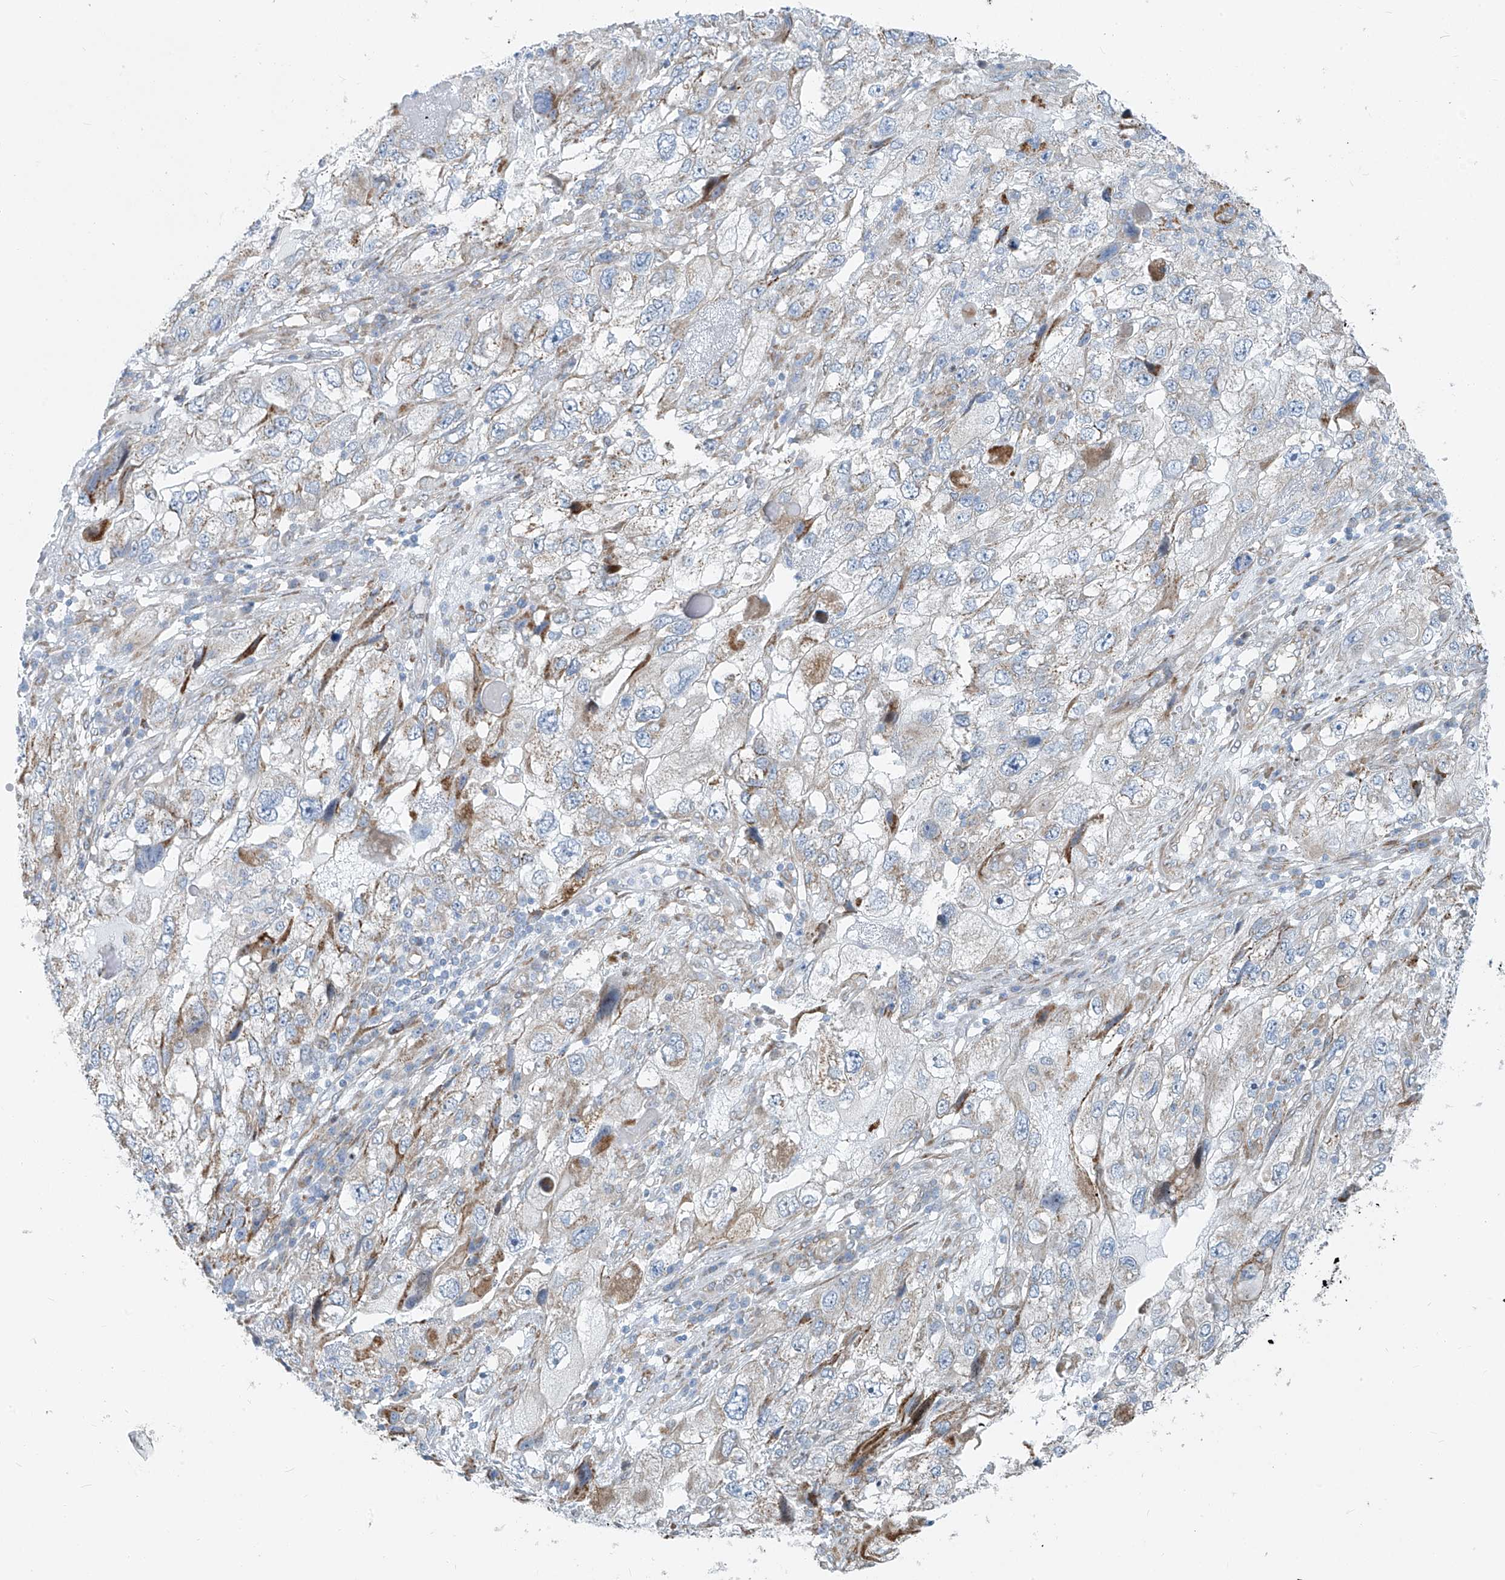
{"staining": {"intensity": "moderate", "quantity": "<25%", "location": "cytoplasmic/membranous"}, "tissue": "endometrial cancer", "cell_type": "Tumor cells", "image_type": "cancer", "snomed": [{"axis": "morphology", "description": "Adenocarcinoma, NOS"}, {"axis": "topography", "description": "Endometrium"}], "caption": "Endometrial cancer (adenocarcinoma) stained with immunohistochemistry displays moderate cytoplasmic/membranous expression in about <25% of tumor cells. Using DAB (3,3'-diaminobenzidine) (brown) and hematoxylin (blue) stains, captured at high magnification using brightfield microscopy.", "gene": "HIC2", "patient": {"sex": "female", "age": 49}}